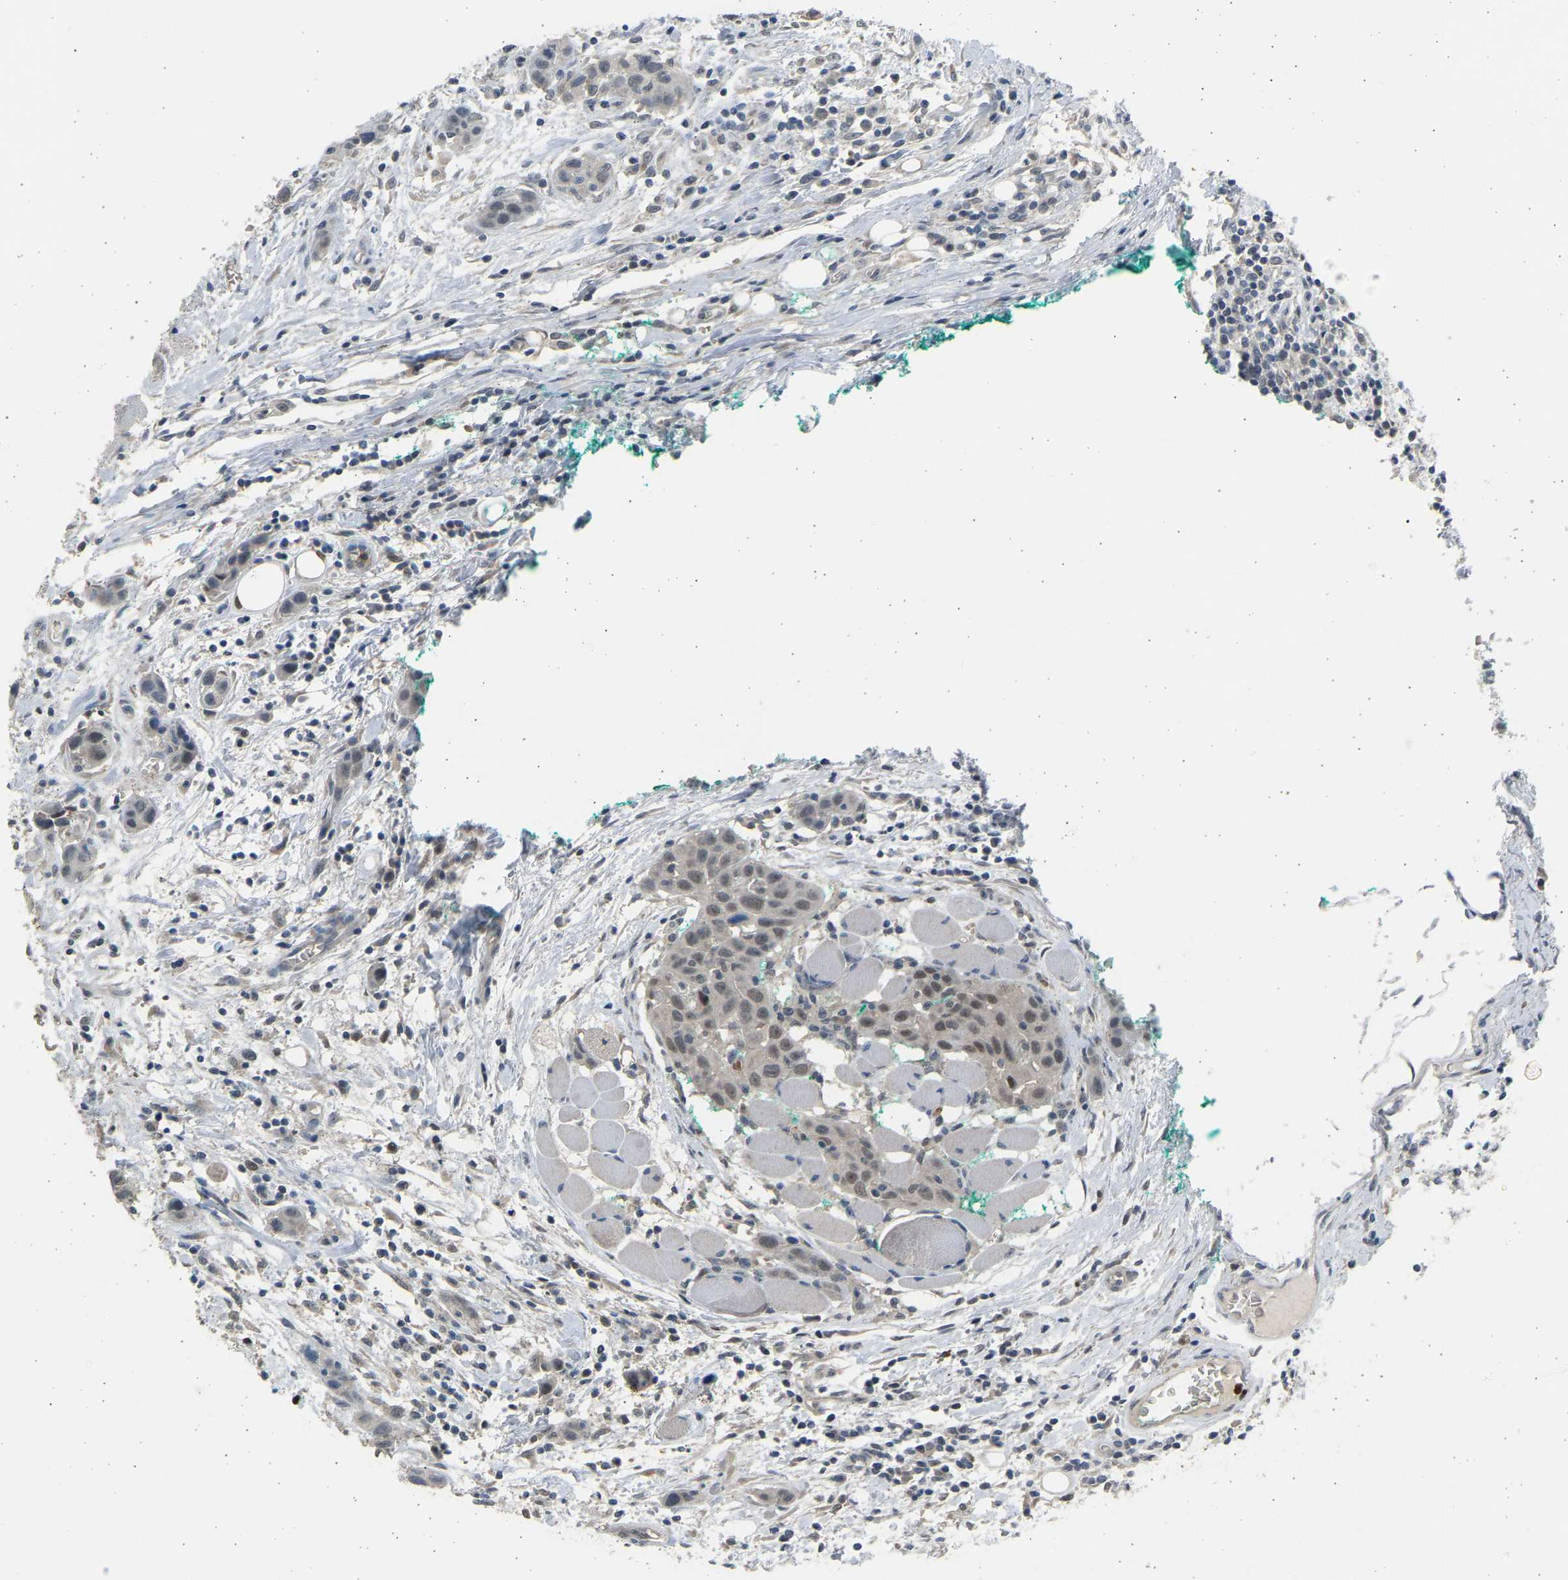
{"staining": {"intensity": "weak", "quantity": ">75%", "location": "nuclear"}, "tissue": "head and neck cancer", "cell_type": "Tumor cells", "image_type": "cancer", "snomed": [{"axis": "morphology", "description": "Squamous cell carcinoma, NOS"}, {"axis": "topography", "description": "Oral tissue"}, {"axis": "topography", "description": "Head-Neck"}], "caption": "Squamous cell carcinoma (head and neck) was stained to show a protein in brown. There is low levels of weak nuclear expression in about >75% of tumor cells. (DAB = brown stain, brightfield microscopy at high magnification).", "gene": "BIRC2", "patient": {"sex": "female", "age": 50}}